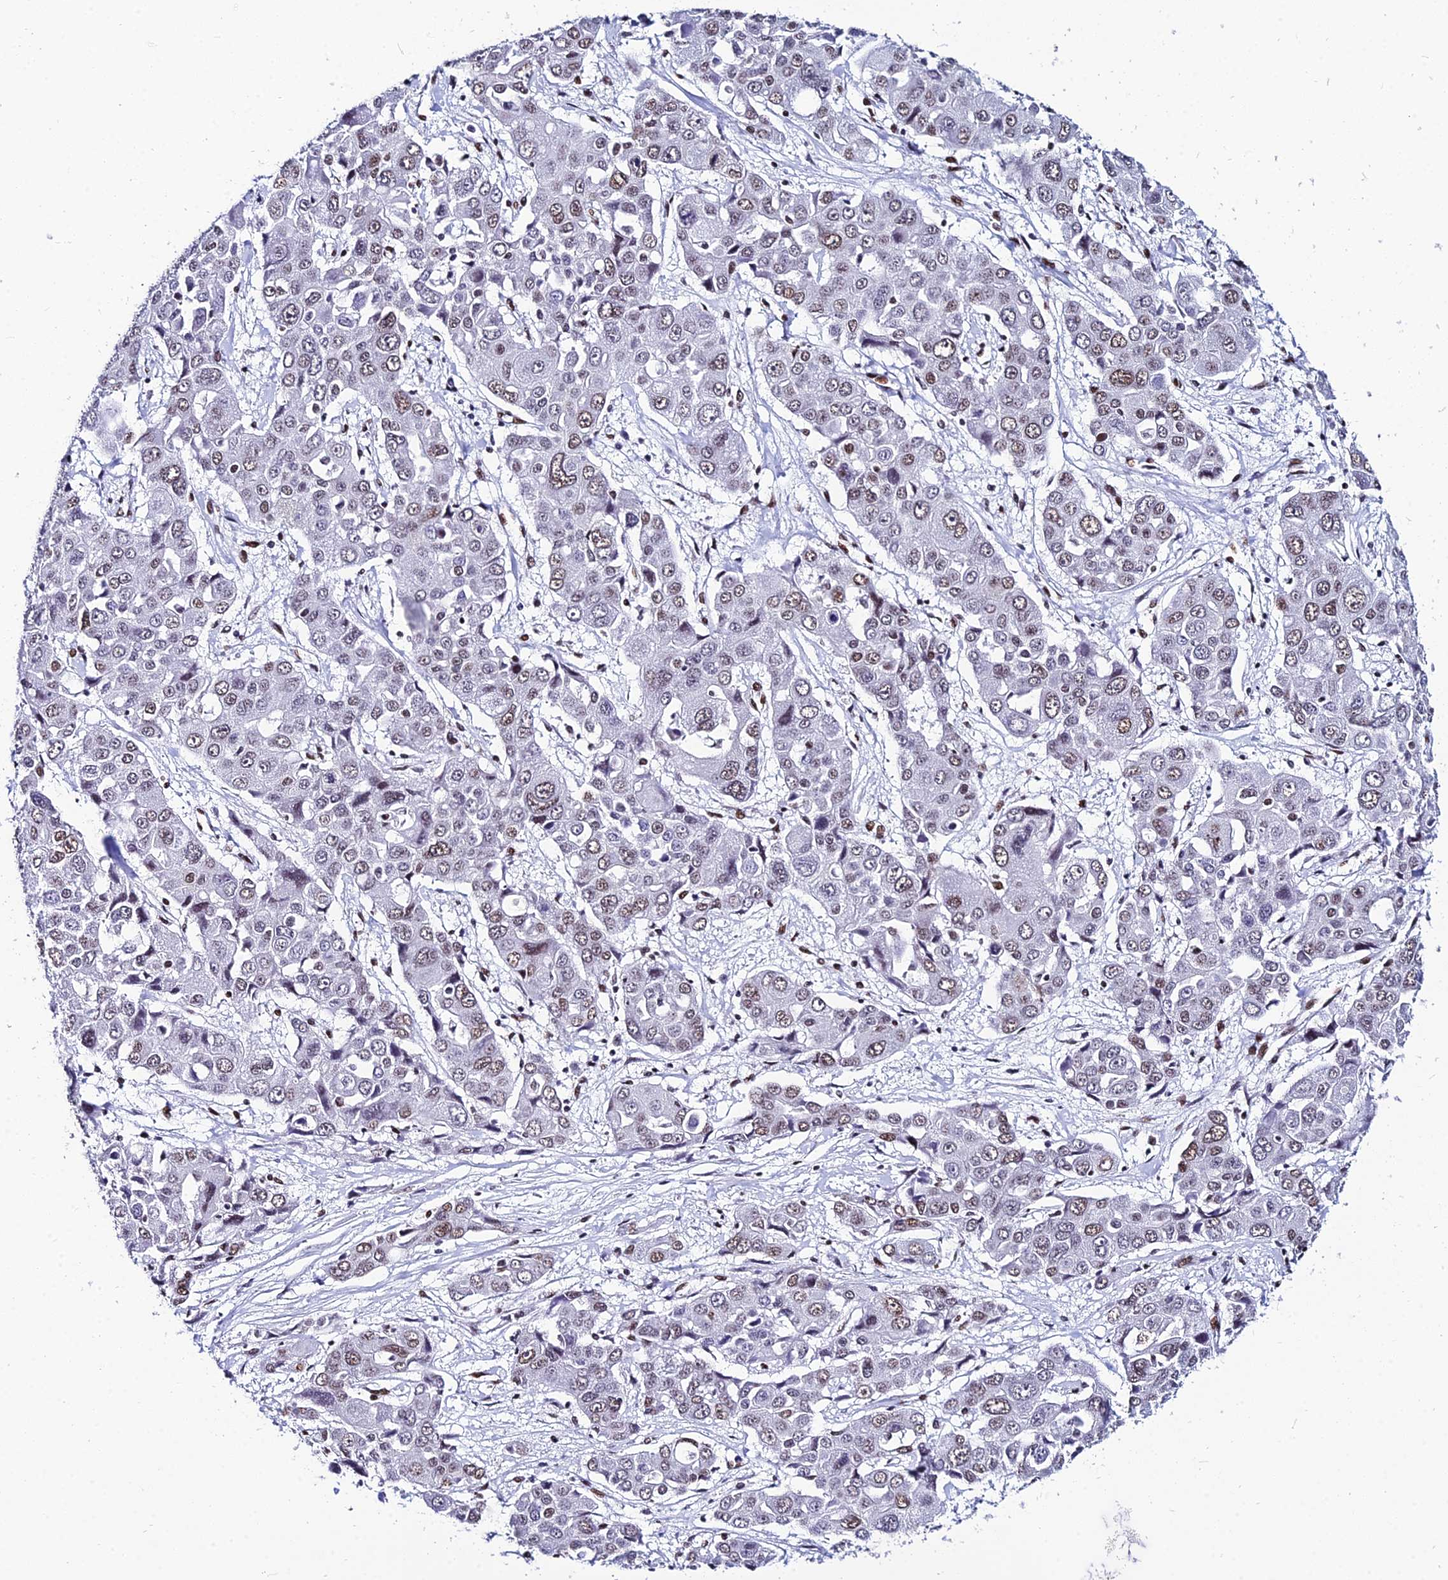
{"staining": {"intensity": "moderate", "quantity": "25%-75%", "location": "nuclear"}, "tissue": "liver cancer", "cell_type": "Tumor cells", "image_type": "cancer", "snomed": [{"axis": "morphology", "description": "Cholangiocarcinoma"}, {"axis": "topography", "description": "Liver"}], "caption": "Immunohistochemistry (IHC) histopathology image of liver cancer stained for a protein (brown), which shows medium levels of moderate nuclear staining in approximately 25%-75% of tumor cells.", "gene": "HNRNPH1", "patient": {"sex": "male", "age": 67}}